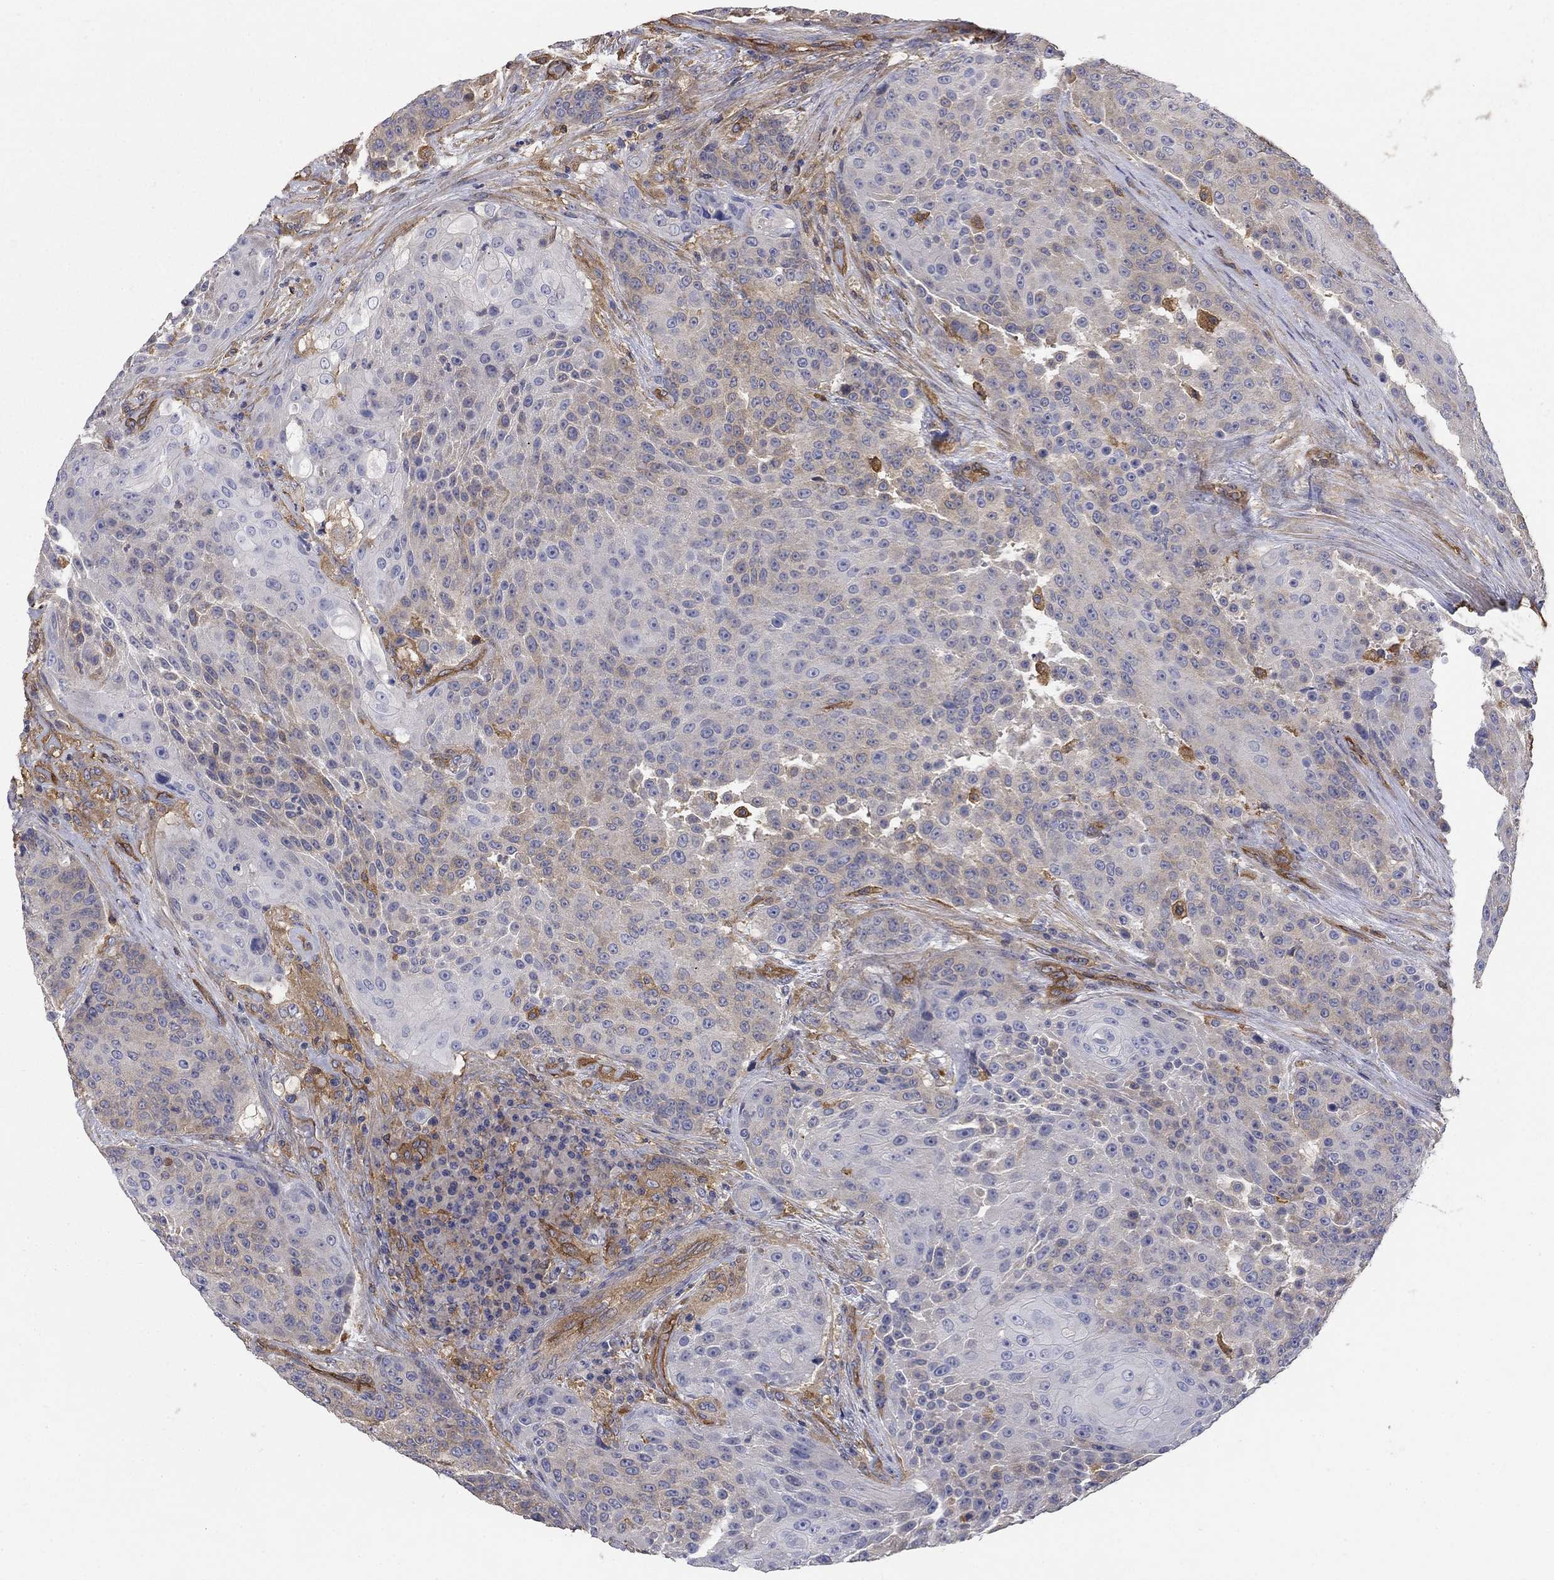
{"staining": {"intensity": "weak", "quantity": "25%-75%", "location": "cytoplasmic/membranous"}, "tissue": "urothelial cancer", "cell_type": "Tumor cells", "image_type": "cancer", "snomed": [{"axis": "morphology", "description": "Urothelial carcinoma, High grade"}, {"axis": "topography", "description": "Urinary bladder"}], "caption": "This is an image of immunohistochemistry (IHC) staining of urothelial cancer, which shows weak positivity in the cytoplasmic/membranous of tumor cells.", "gene": "DPYSL2", "patient": {"sex": "female", "age": 63}}